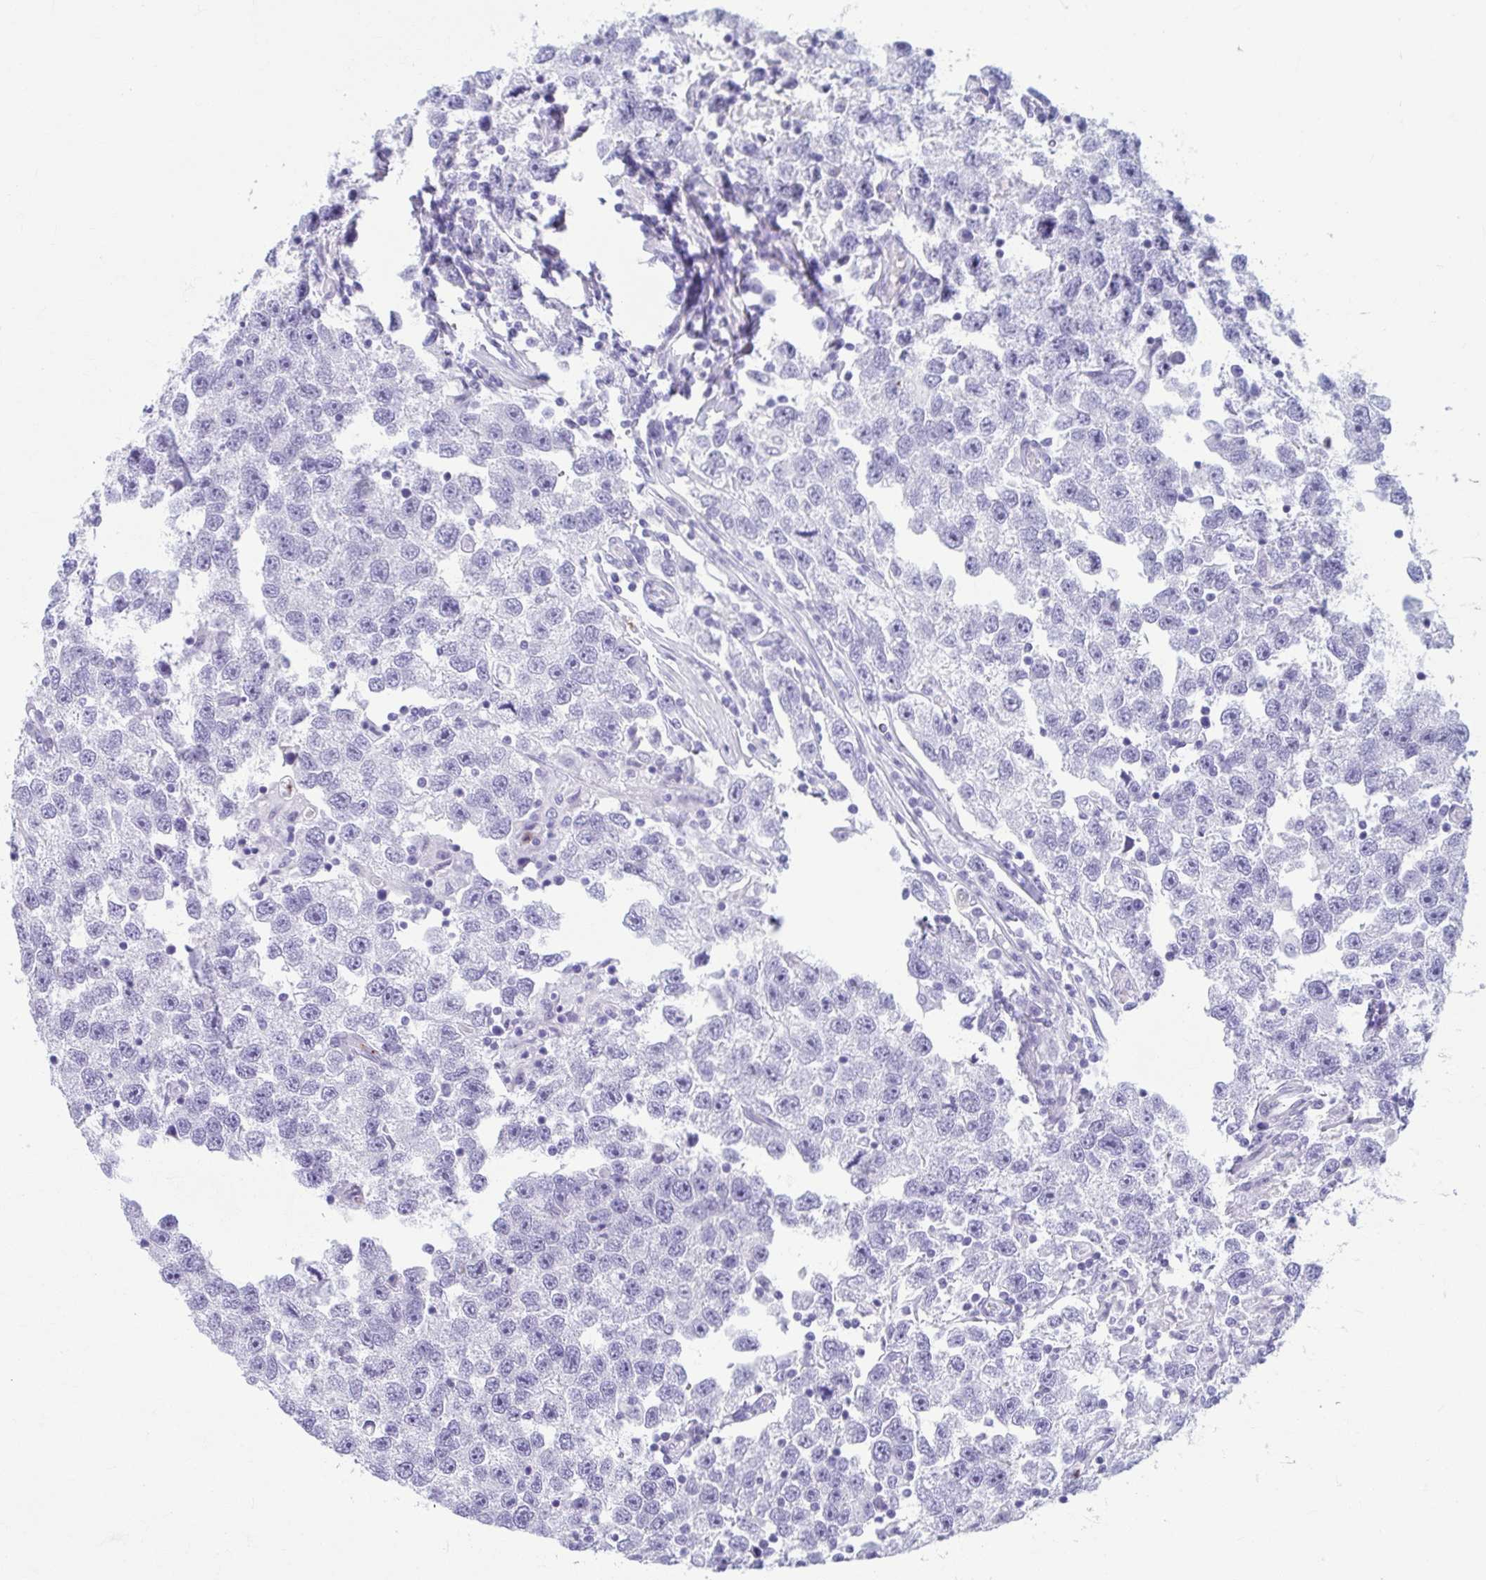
{"staining": {"intensity": "negative", "quantity": "none", "location": "none"}, "tissue": "testis cancer", "cell_type": "Tumor cells", "image_type": "cancer", "snomed": [{"axis": "morphology", "description": "Seminoma, NOS"}, {"axis": "topography", "description": "Testis"}], "caption": "Testis cancer stained for a protein using immunohistochemistry (IHC) demonstrates no staining tumor cells.", "gene": "TCEAL3", "patient": {"sex": "male", "age": 26}}